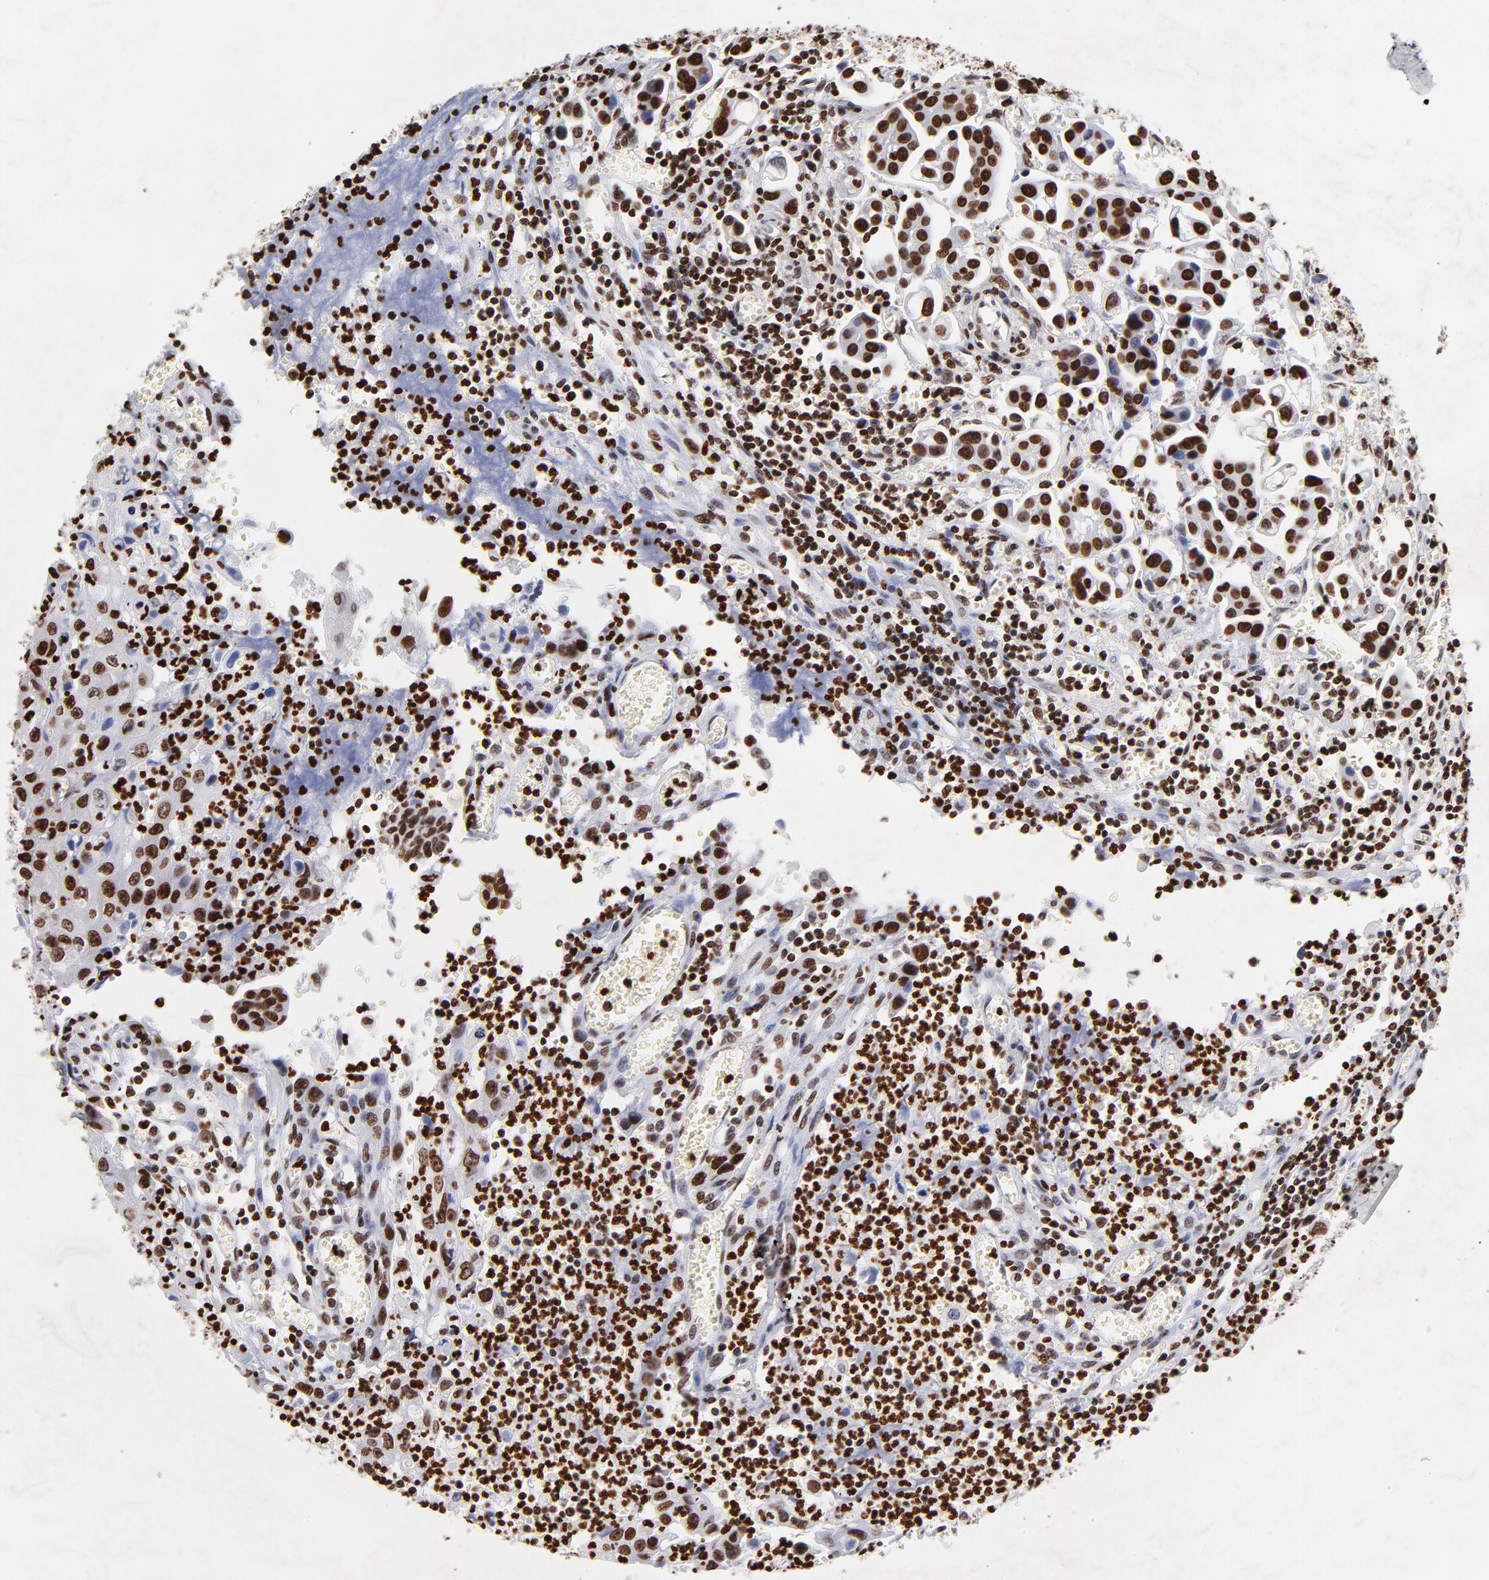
{"staining": {"intensity": "strong", "quantity": ">75%", "location": "nuclear"}, "tissue": "urothelial cancer", "cell_type": "Tumor cells", "image_type": "cancer", "snomed": [{"axis": "morphology", "description": "Urothelial carcinoma, High grade"}, {"axis": "topography", "description": "Urinary bladder"}], "caption": "High-grade urothelial carcinoma stained with a brown dye demonstrates strong nuclear positive positivity in about >75% of tumor cells.", "gene": "FBH1", "patient": {"sex": "male", "age": 66}}